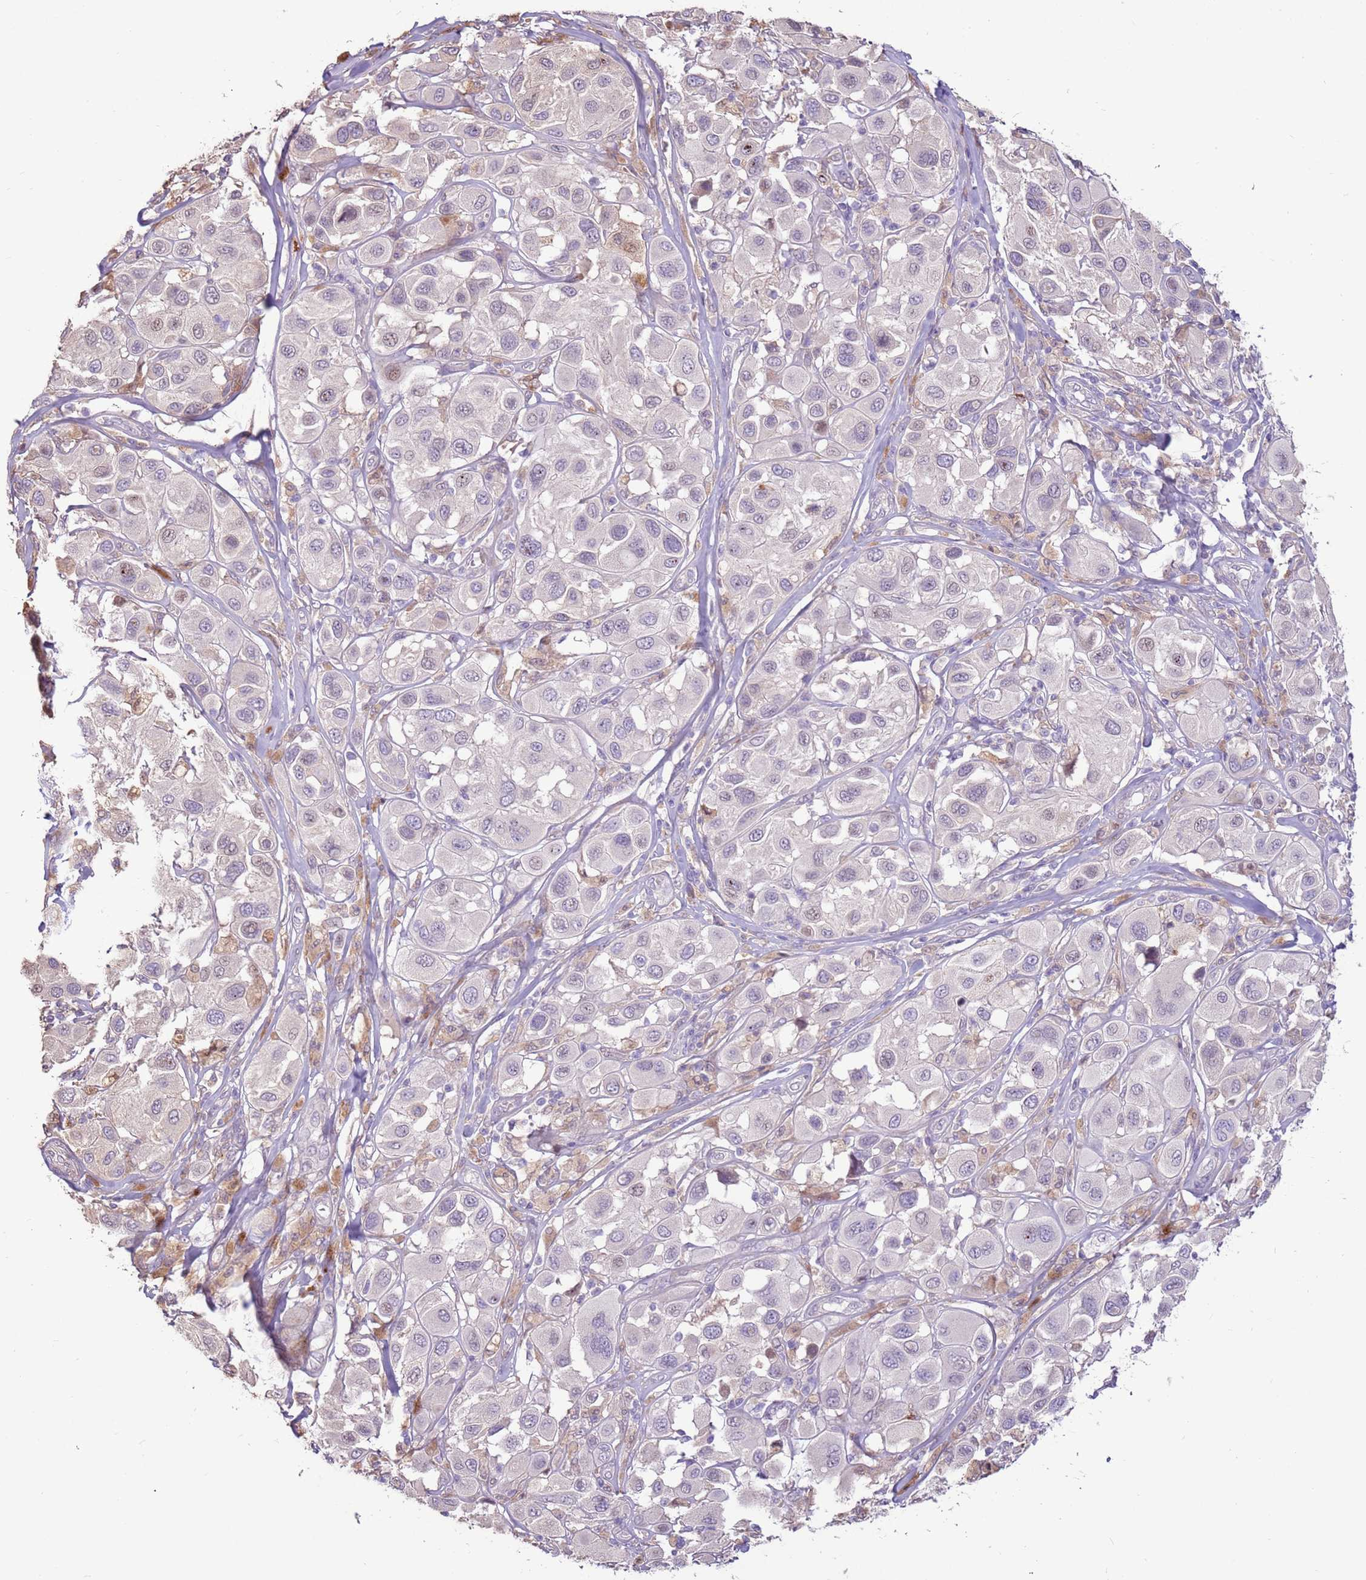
{"staining": {"intensity": "negative", "quantity": "none", "location": "none"}, "tissue": "melanoma", "cell_type": "Tumor cells", "image_type": "cancer", "snomed": [{"axis": "morphology", "description": "Malignant melanoma, Metastatic site"}, {"axis": "topography", "description": "Skin"}], "caption": "Tumor cells show no significant protein staining in malignant melanoma (metastatic site).", "gene": "LGI4", "patient": {"sex": "male", "age": 41}}